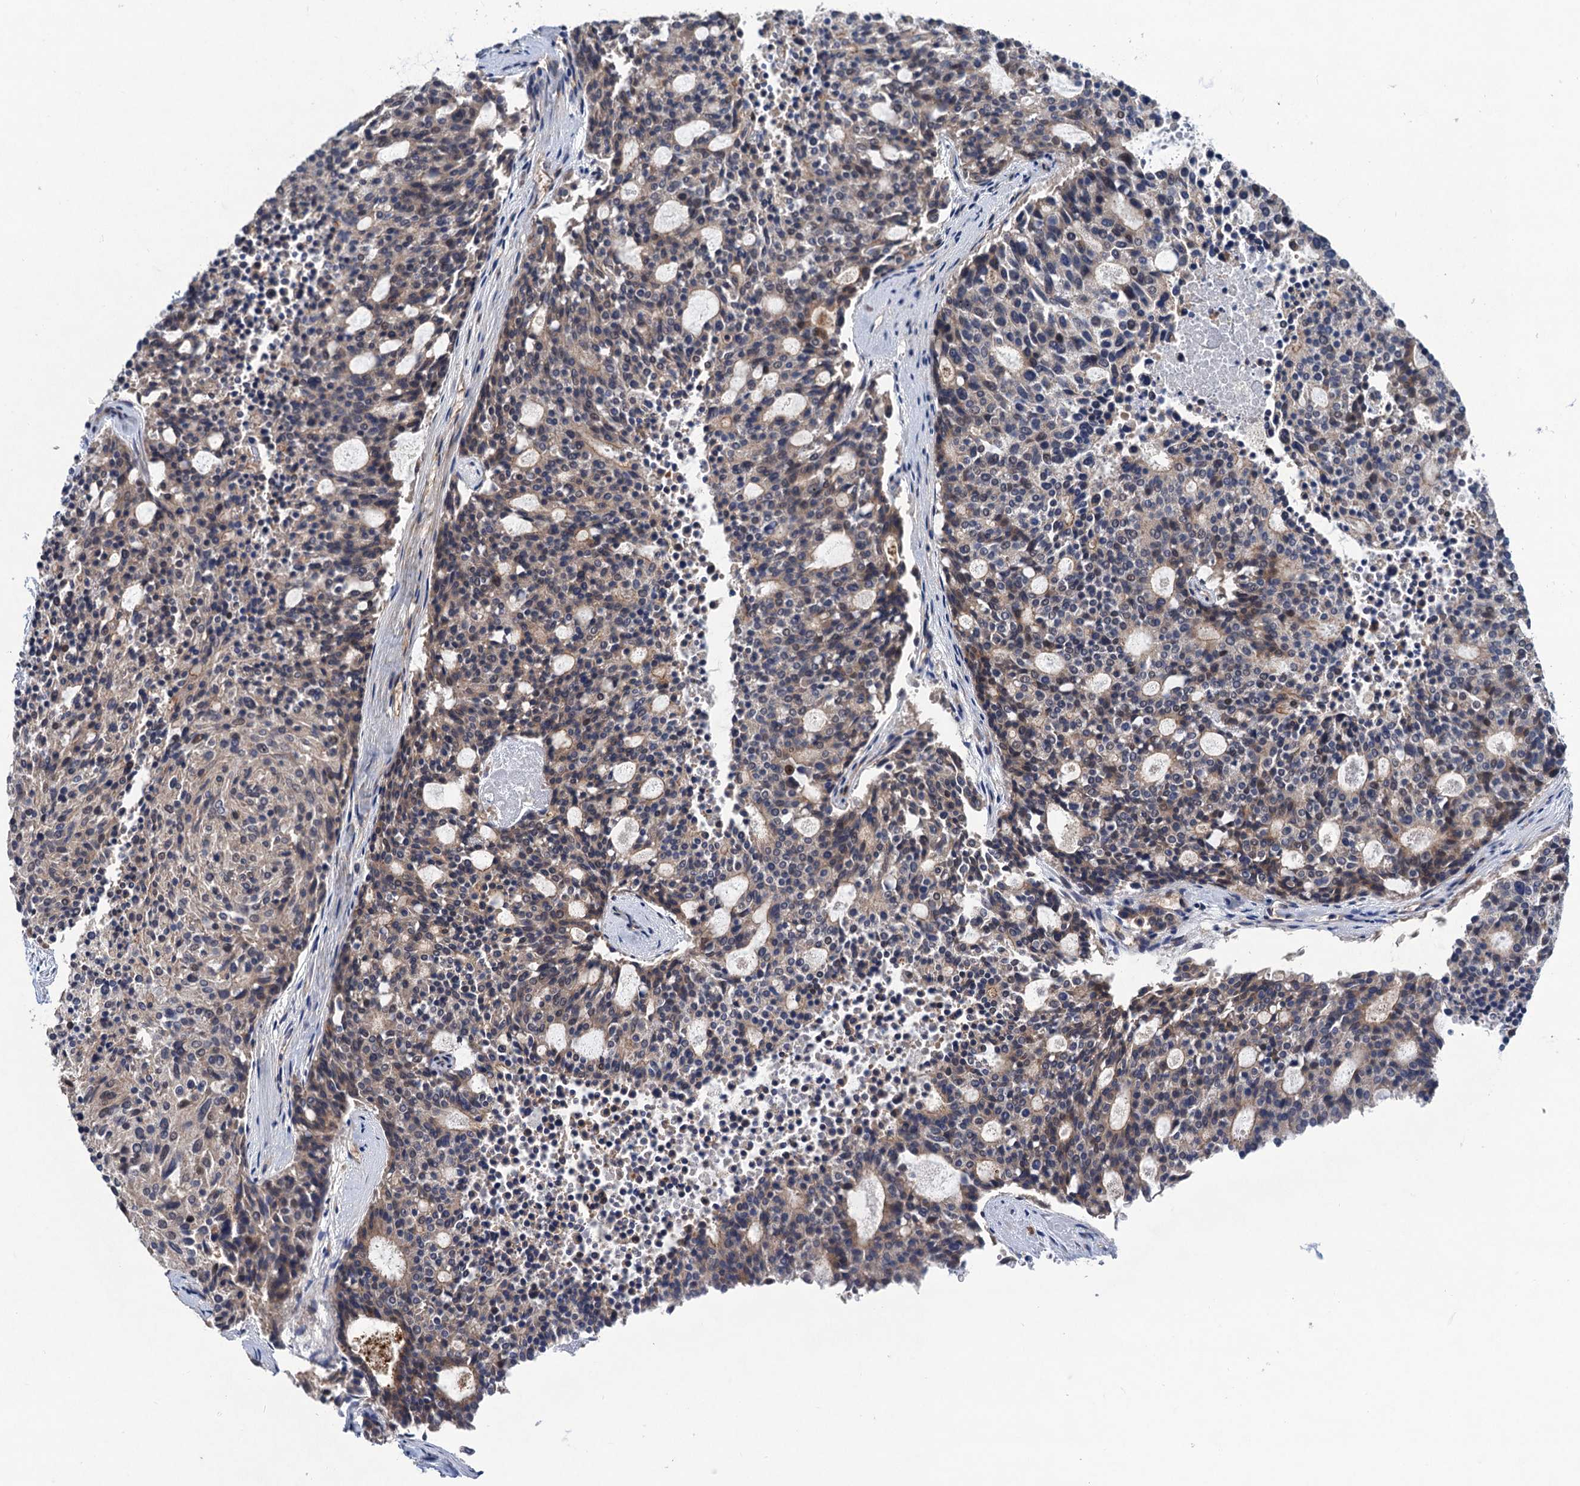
{"staining": {"intensity": "weak", "quantity": "<25%", "location": "cytoplasmic/membranous,nuclear"}, "tissue": "carcinoid", "cell_type": "Tumor cells", "image_type": "cancer", "snomed": [{"axis": "morphology", "description": "Carcinoid, malignant, NOS"}, {"axis": "topography", "description": "Pancreas"}], "caption": "A micrograph of human carcinoid is negative for staining in tumor cells. Nuclei are stained in blue.", "gene": "TRAF7", "patient": {"sex": "female", "age": 54}}